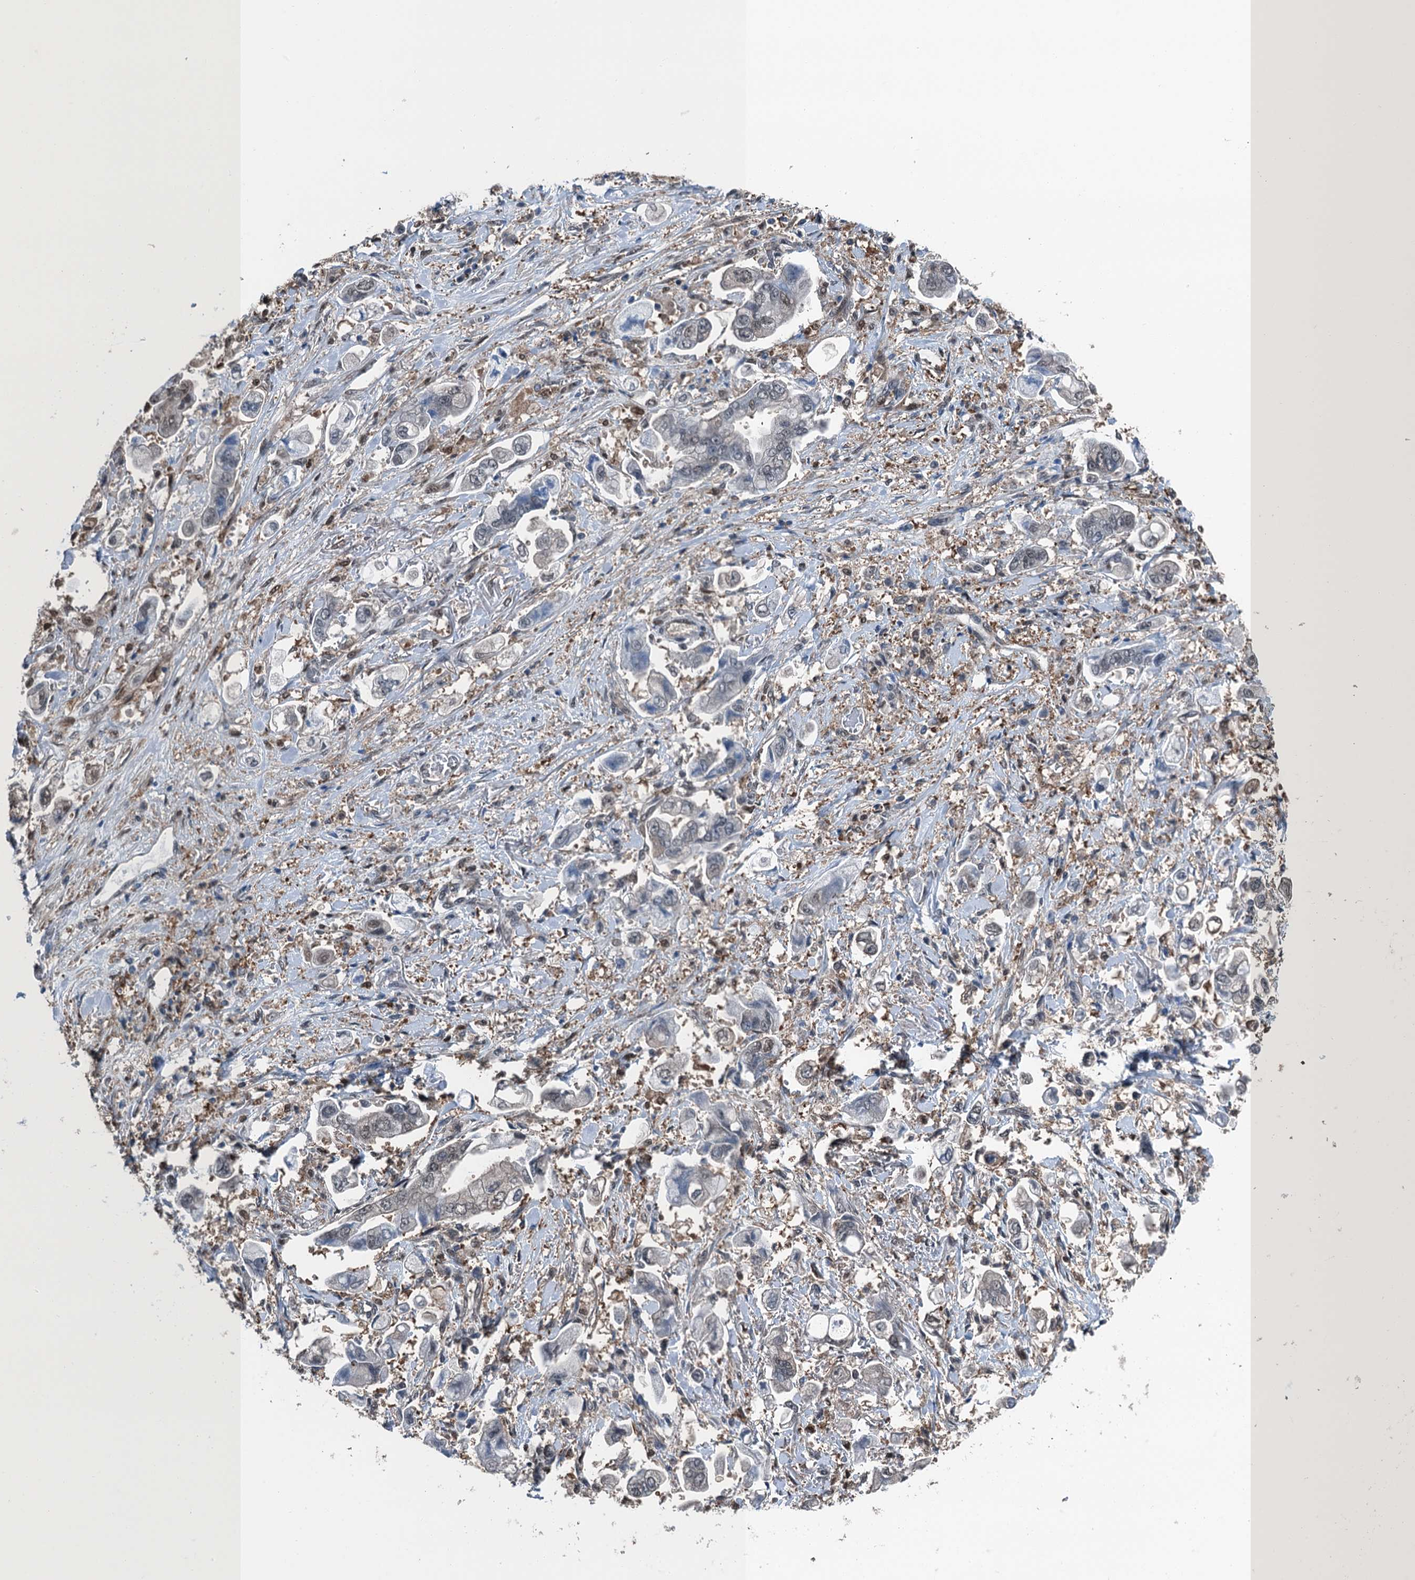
{"staining": {"intensity": "weak", "quantity": "<25%", "location": "cytoplasmic/membranous,nuclear"}, "tissue": "stomach cancer", "cell_type": "Tumor cells", "image_type": "cancer", "snomed": [{"axis": "morphology", "description": "Adenocarcinoma, NOS"}, {"axis": "topography", "description": "Stomach"}], "caption": "An IHC micrograph of stomach cancer is shown. There is no staining in tumor cells of stomach cancer. The staining was performed using DAB (3,3'-diaminobenzidine) to visualize the protein expression in brown, while the nuclei were stained in blue with hematoxylin (Magnification: 20x).", "gene": "RNH1", "patient": {"sex": "male", "age": 62}}